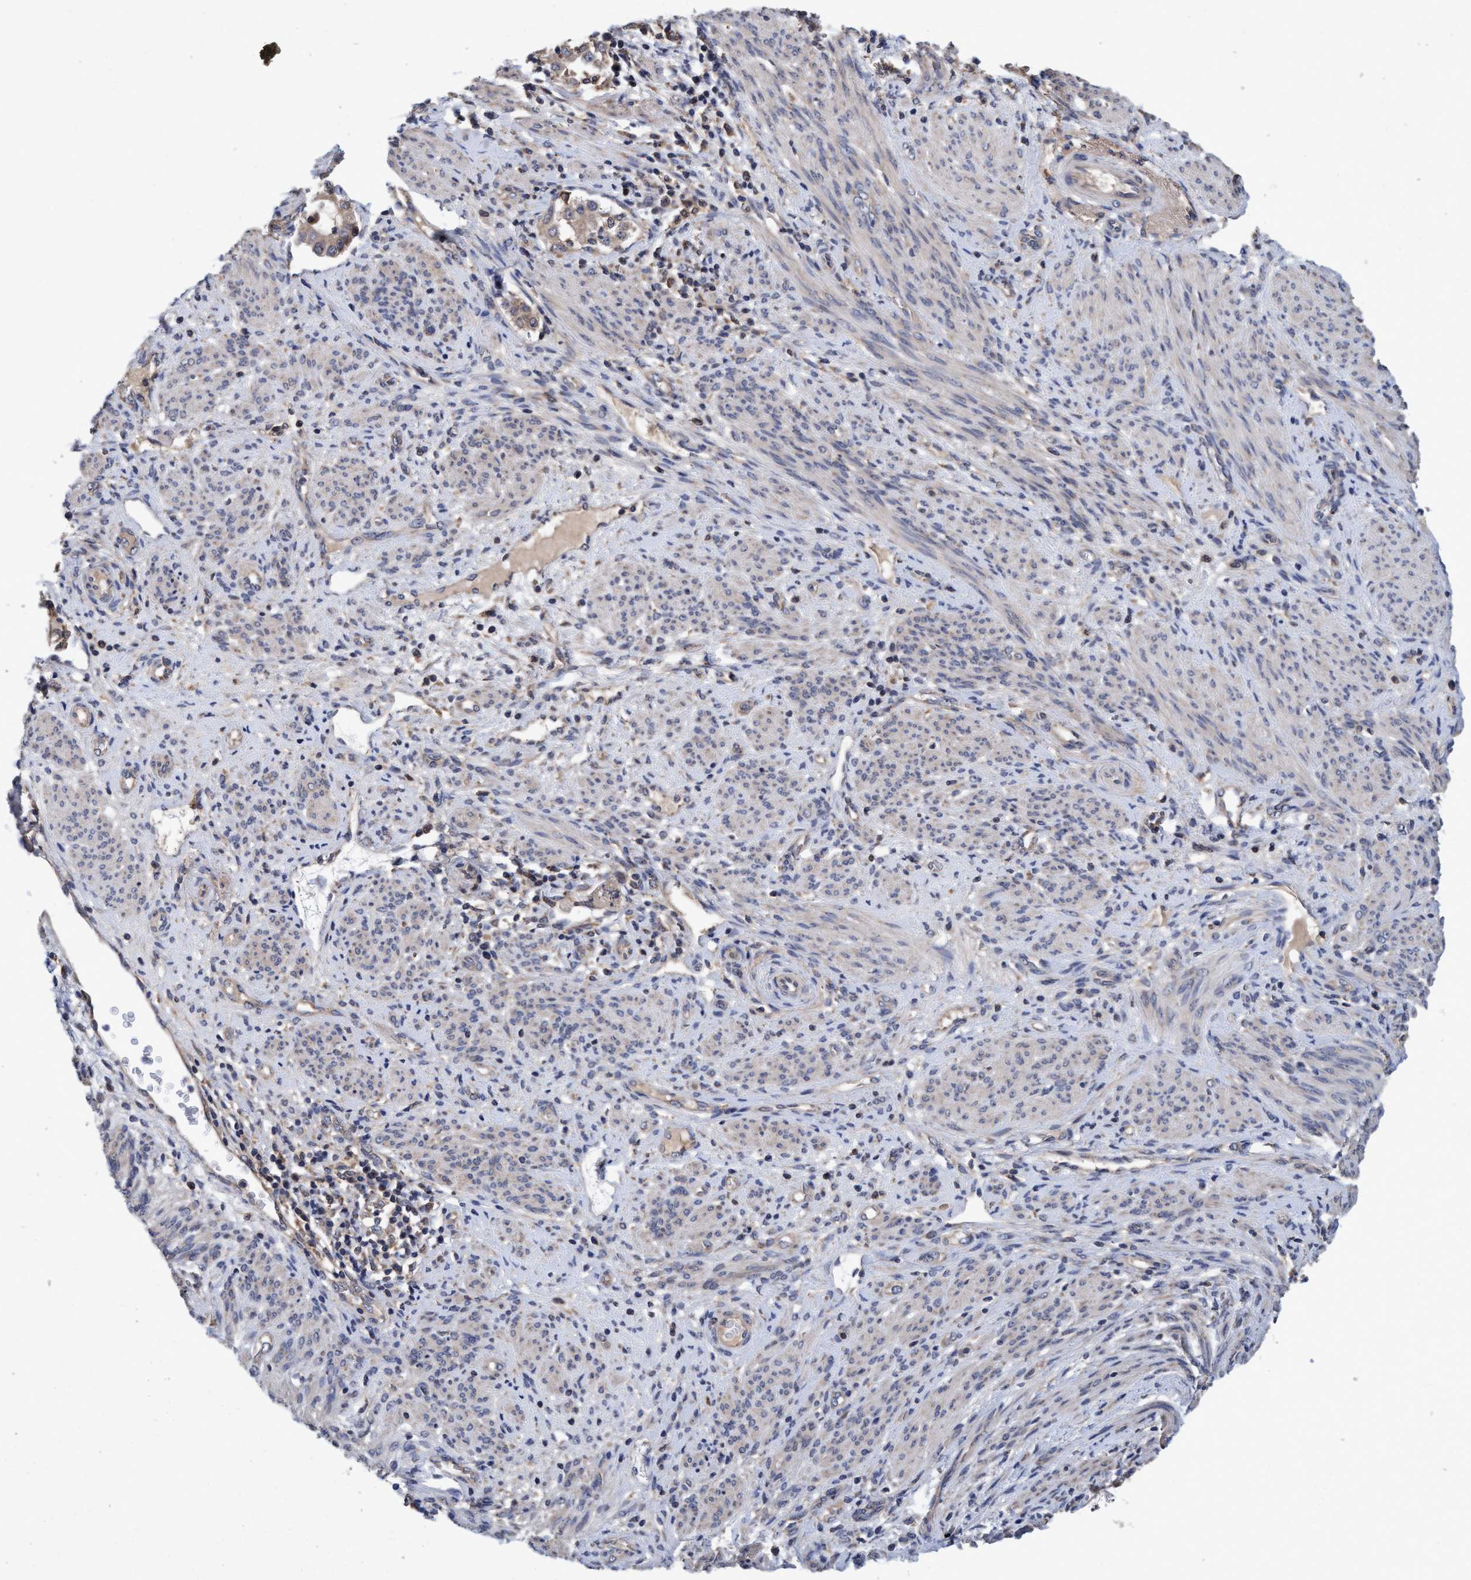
{"staining": {"intensity": "weak", "quantity": "<25%", "location": "cytoplasmic/membranous"}, "tissue": "endometrial cancer", "cell_type": "Tumor cells", "image_type": "cancer", "snomed": [{"axis": "morphology", "description": "Adenocarcinoma, NOS"}, {"axis": "topography", "description": "Endometrium"}], "caption": "This is an immunohistochemistry image of endometrial cancer (adenocarcinoma). There is no positivity in tumor cells.", "gene": "CALCOCO2", "patient": {"sex": "female", "age": 85}}